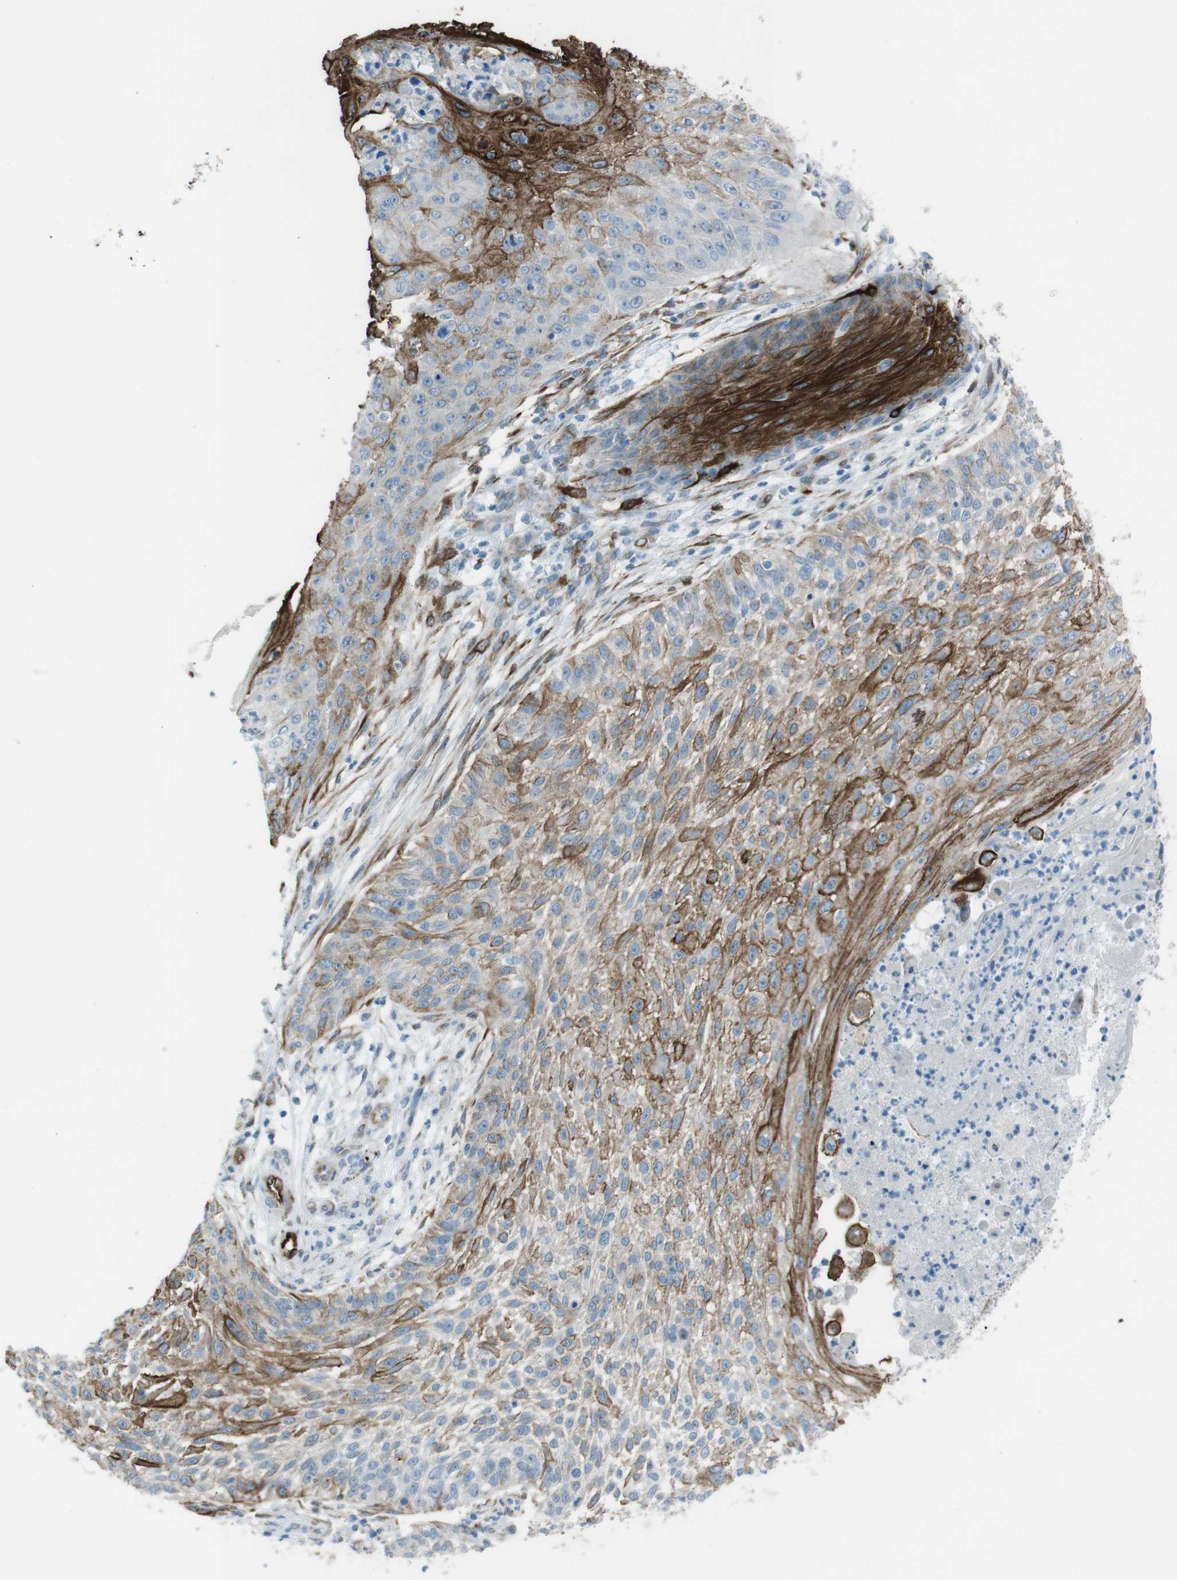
{"staining": {"intensity": "moderate", "quantity": ">75%", "location": "cytoplasmic/membranous"}, "tissue": "skin cancer", "cell_type": "Tumor cells", "image_type": "cancer", "snomed": [{"axis": "morphology", "description": "Squamous cell carcinoma, NOS"}, {"axis": "topography", "description": "Skin"}], "caption": "A micrograph of human skin squamous cell carcinoma stained for a protein exhibits moderate cytoplasmic/membranous brown staining in tumor cells.", "gene": "TUBB2A", "patient": {"sex": "female", "age": 80}}